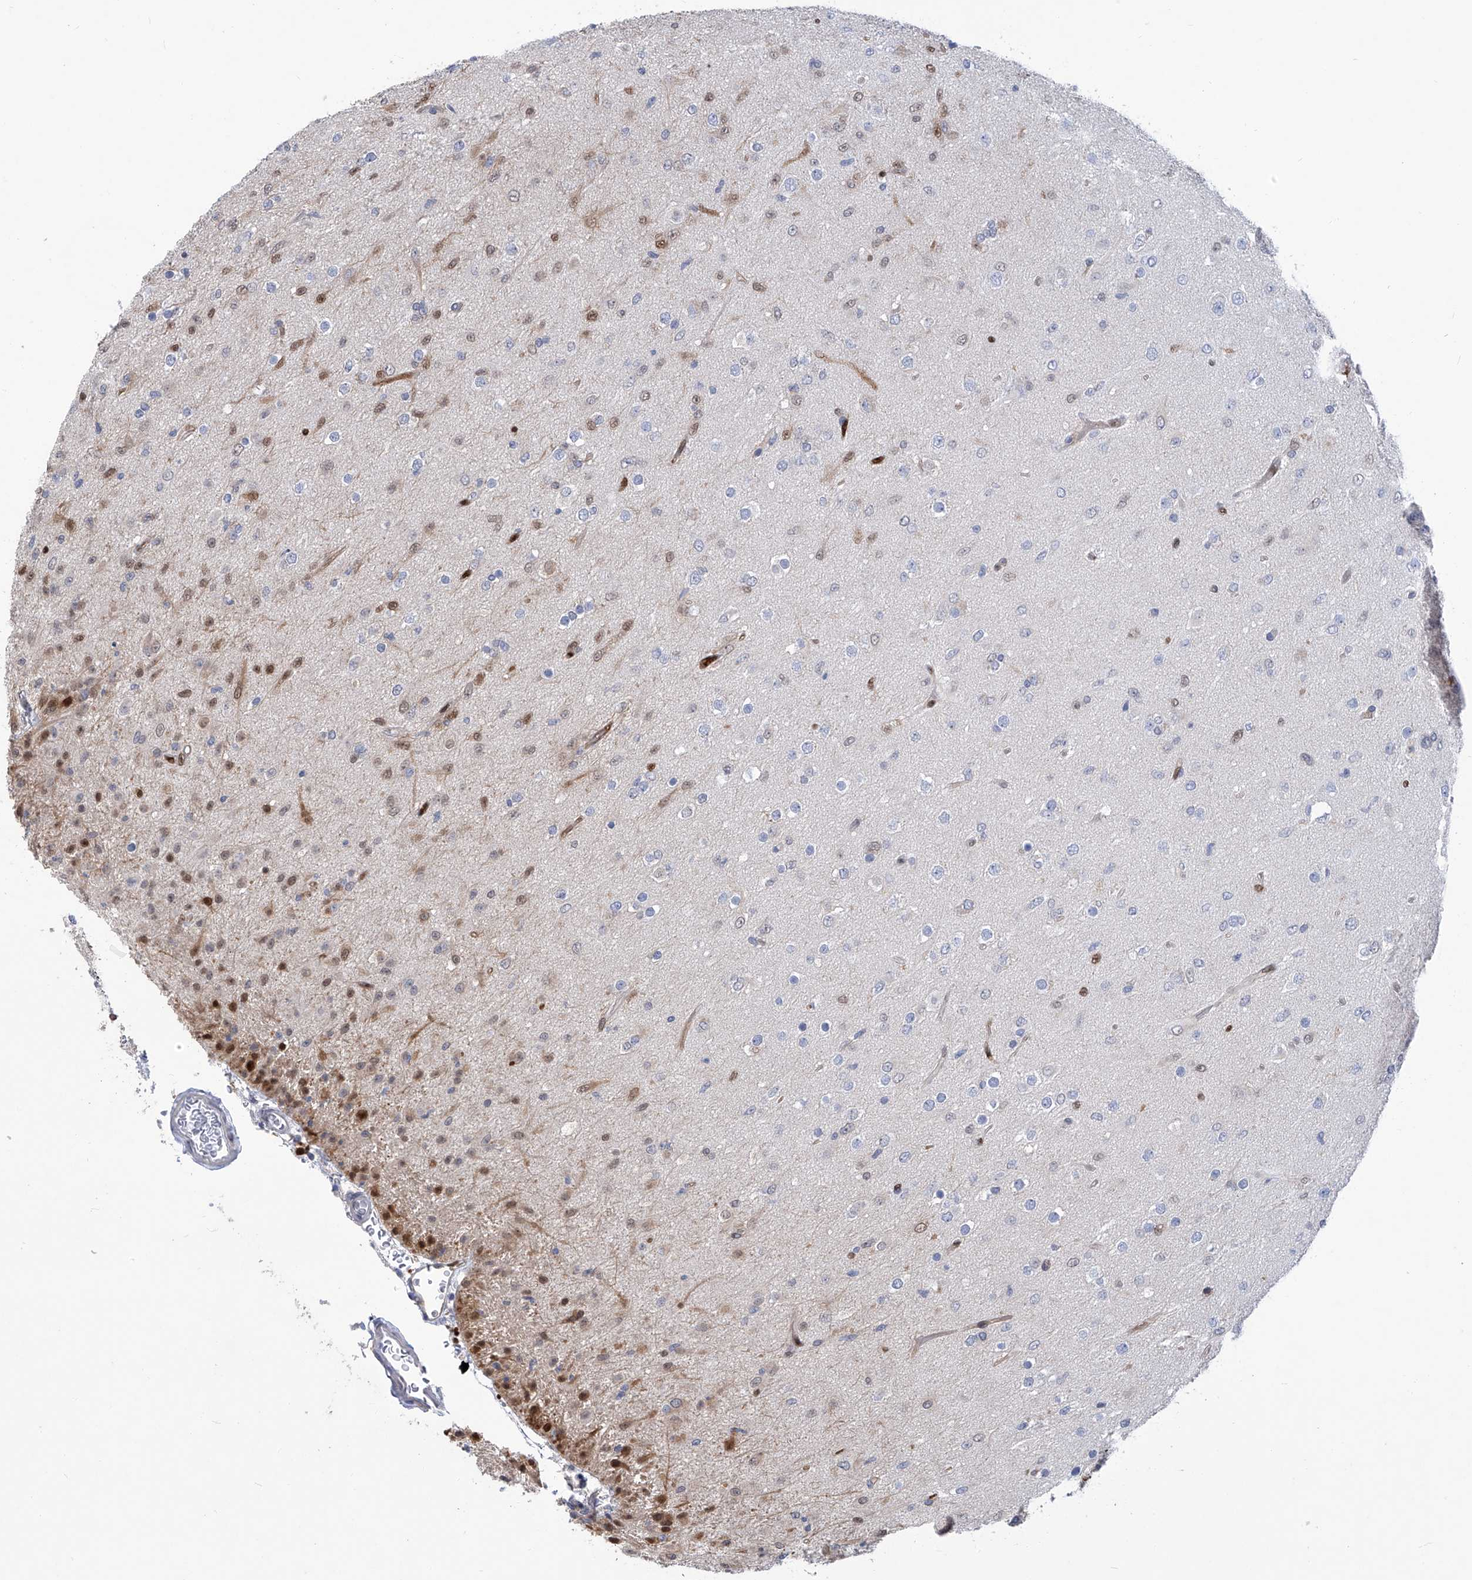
{"staining": {"intensity": "moderate", "quantity": "<25%", "location": "nuclear"}, "tissue": "glioma", "cell_type": "Tumor cells", "image_type": "cancer", "snomed": [{"axis": "morphology", "description": "Glioma, malignant, Low grade"}, {"axis": "topography", "description": "Brain"}], "caption": "Glioma was stained to show a protein in brown. There is low levels of moderate nuclear positivity in approximately <25% of tumor cells.", "gene": "PHF20", "patient": {"sex": "male", "age": 65}}